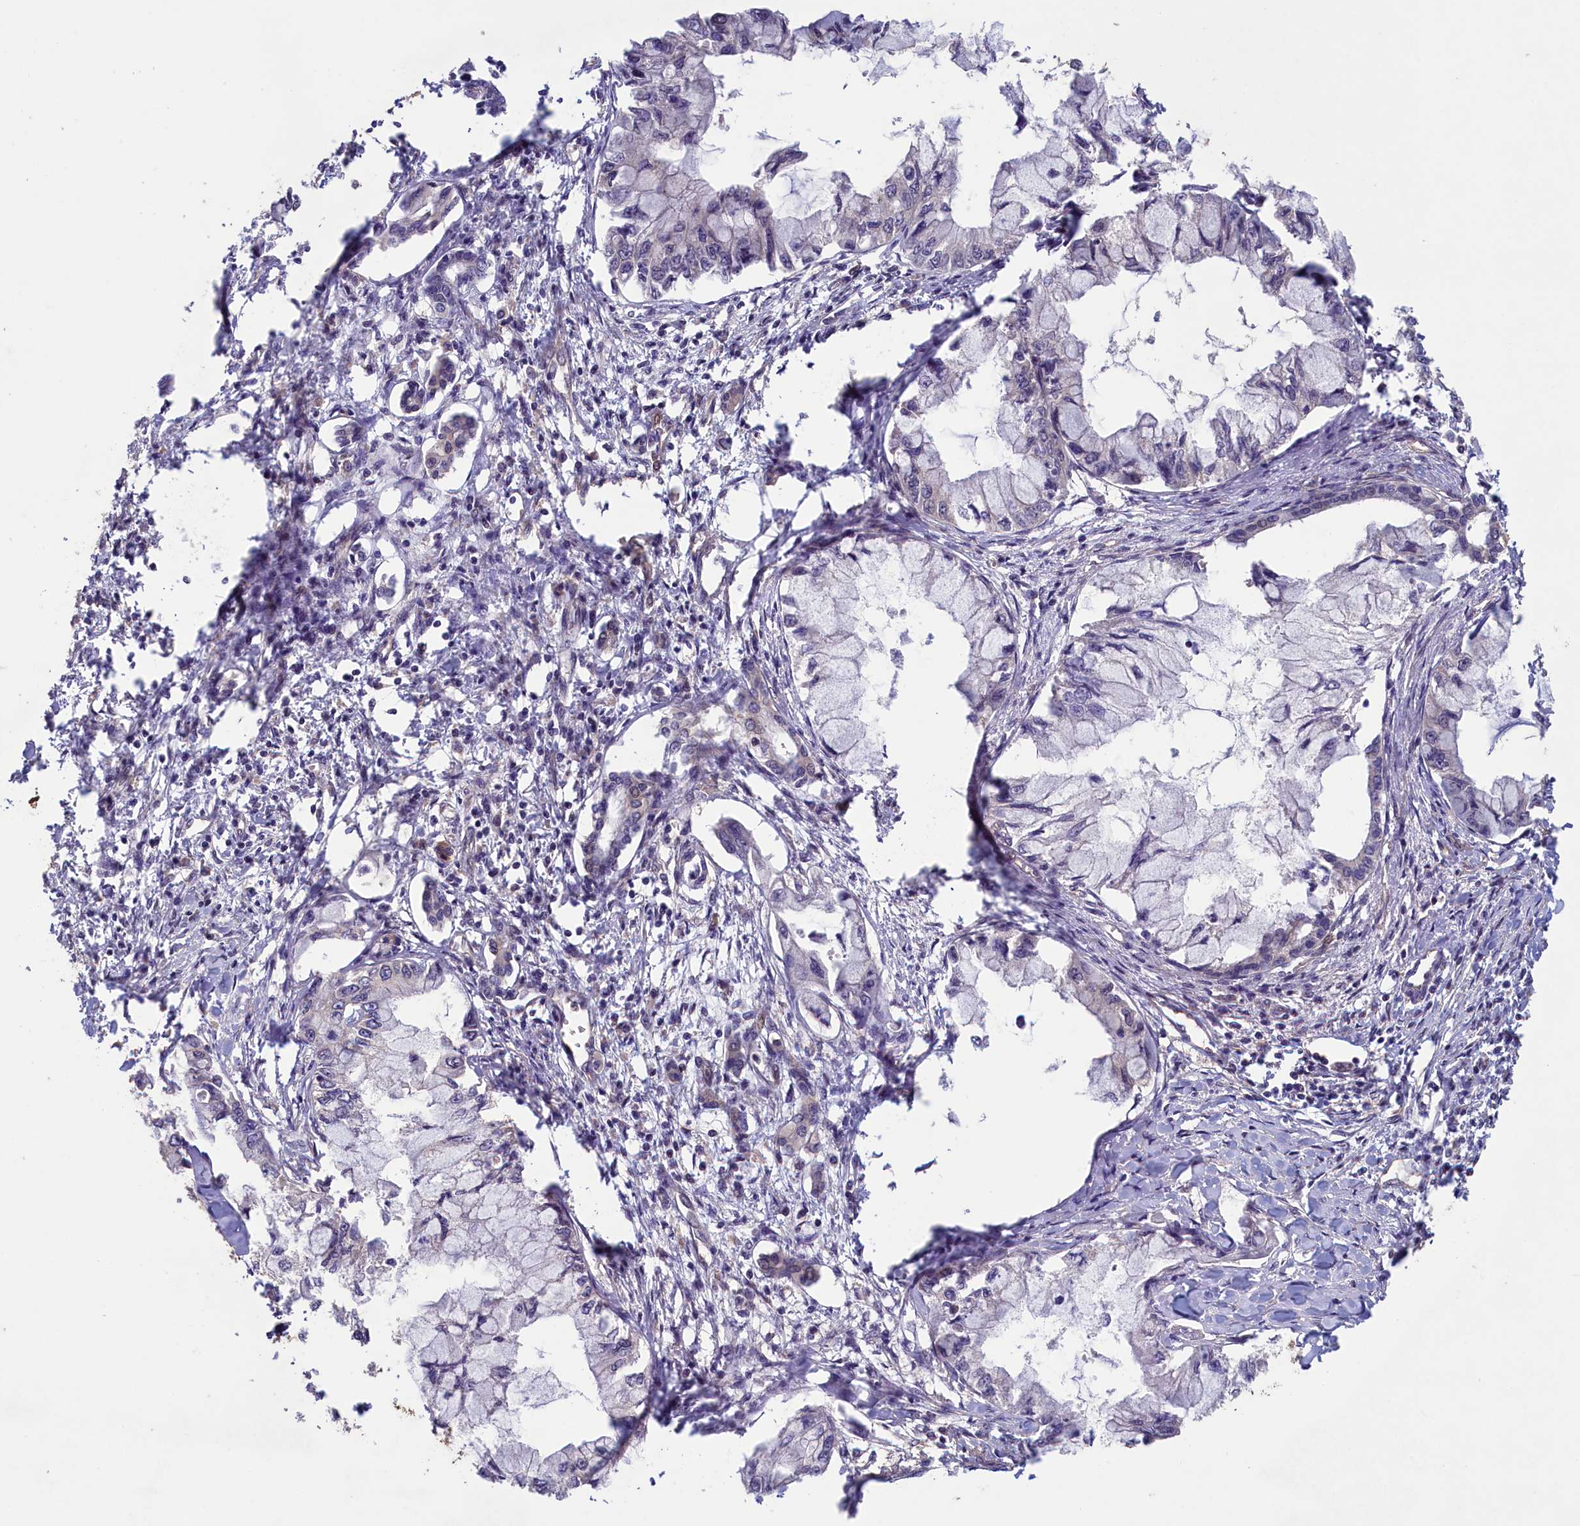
{"staining": {"intensity": "negative", "quantity": "none", "location": "none"}, "tissue": "pancreatic cancer", "cell_type": "Tumor cells", "image_type": "cancer", "snomed": [{"axis": "morphology", "description": "Adenocarcinoma, NOS"}, {"axis": "topography", "description": "Pancreas"}], "caption": "DAB (3,3'-diaminobenzidine) immunohistochemical staining of adenocarcinoma (pancreatic) displays no significant staining in tumor cells. Nuclei are stained in blue.", "gene": "CIAO2B", "patient": {"sex": "male", "age": 48}}